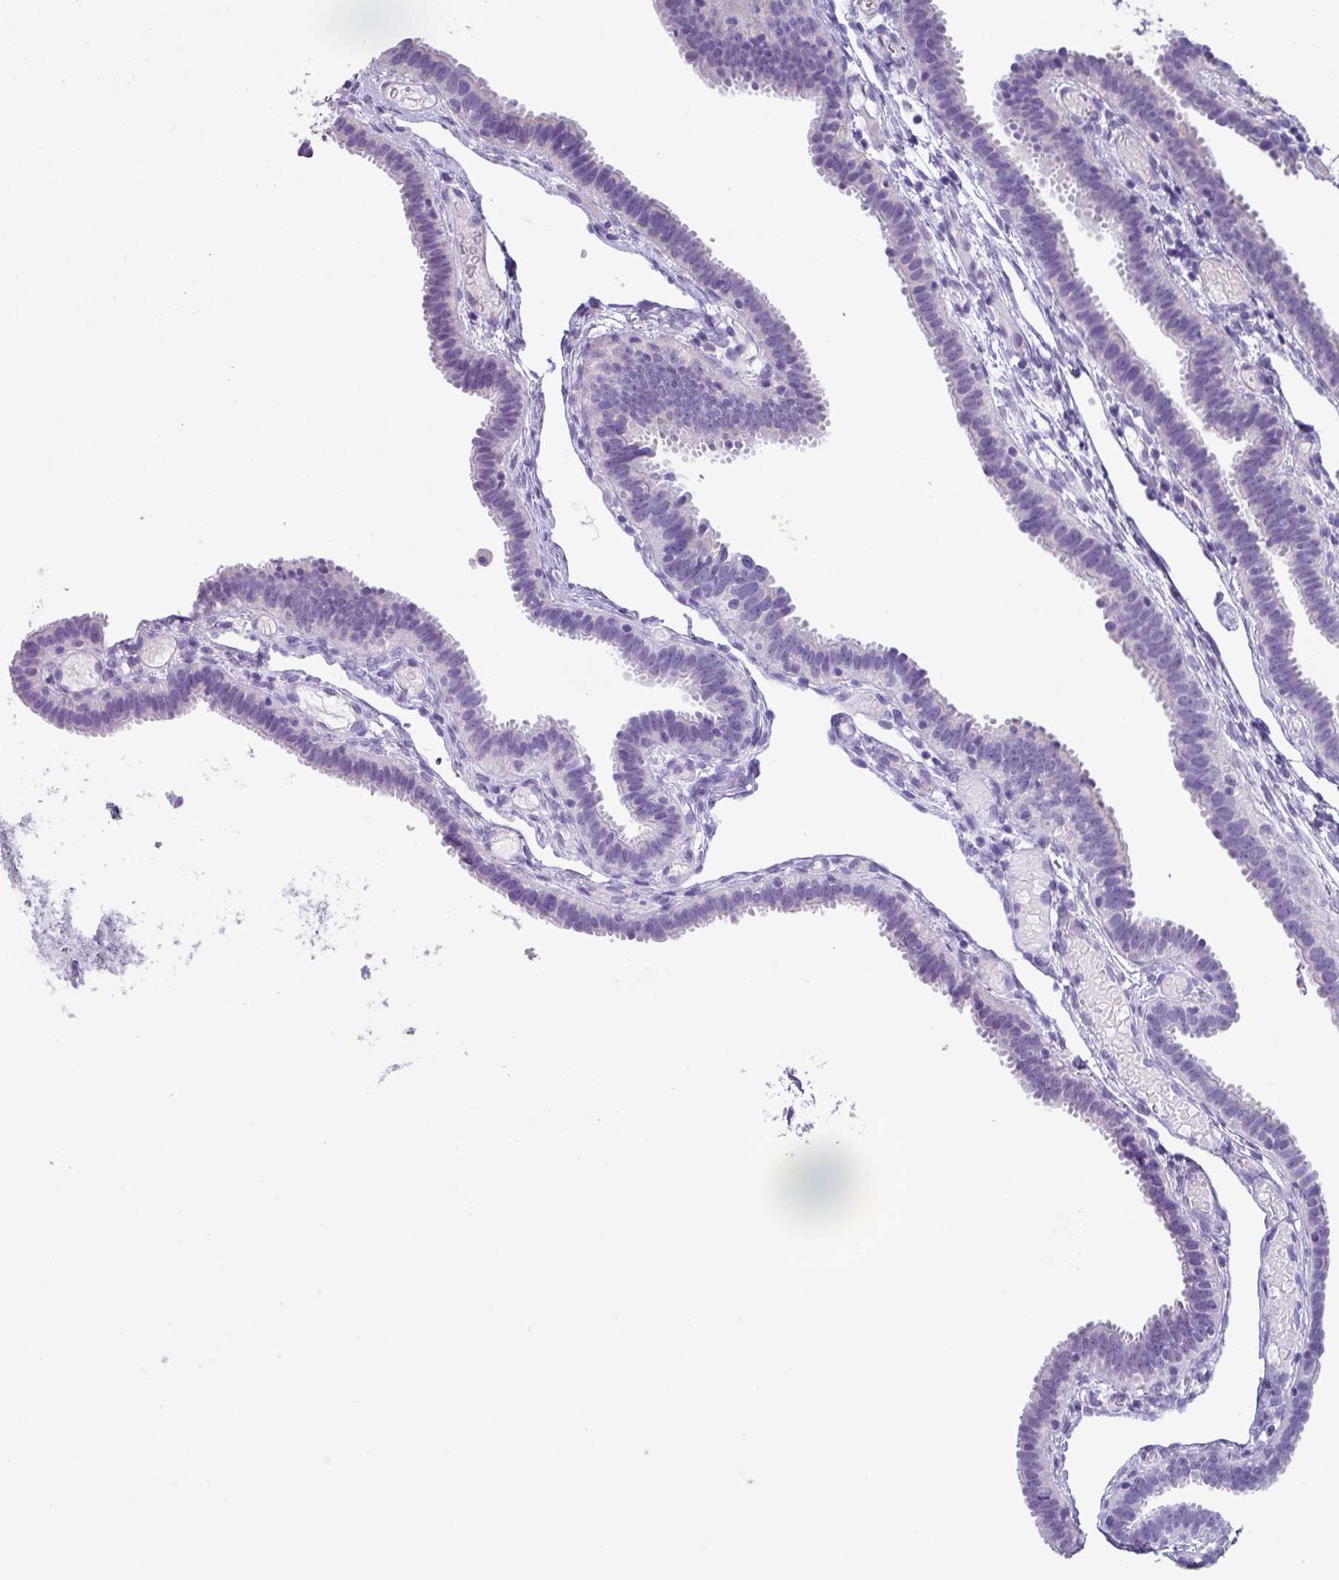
{"staining": {"intensity": "weak", "quantity": "<25%", "location": "cytoplasmic/membranous"}, "tissue": "fallopian tube", "cell_type": "Glandular cells", "image_type": "normal", "snomed": [{"axis": "morphology", "description": "Normal tissue, NOS"}, {"axis": "topography", "description": "Fallopian tube"}], "caption": "Immunohistochemistry of normal human fallopian tube shows no expression in glandular cells. (Brightfield microscopy of DAB (3,3'-diaminobenzidine) immunohistochemistry (IHC) at high magnification).", "gene": "PALS2", "patient": {"sex": "female", "age": 37}}